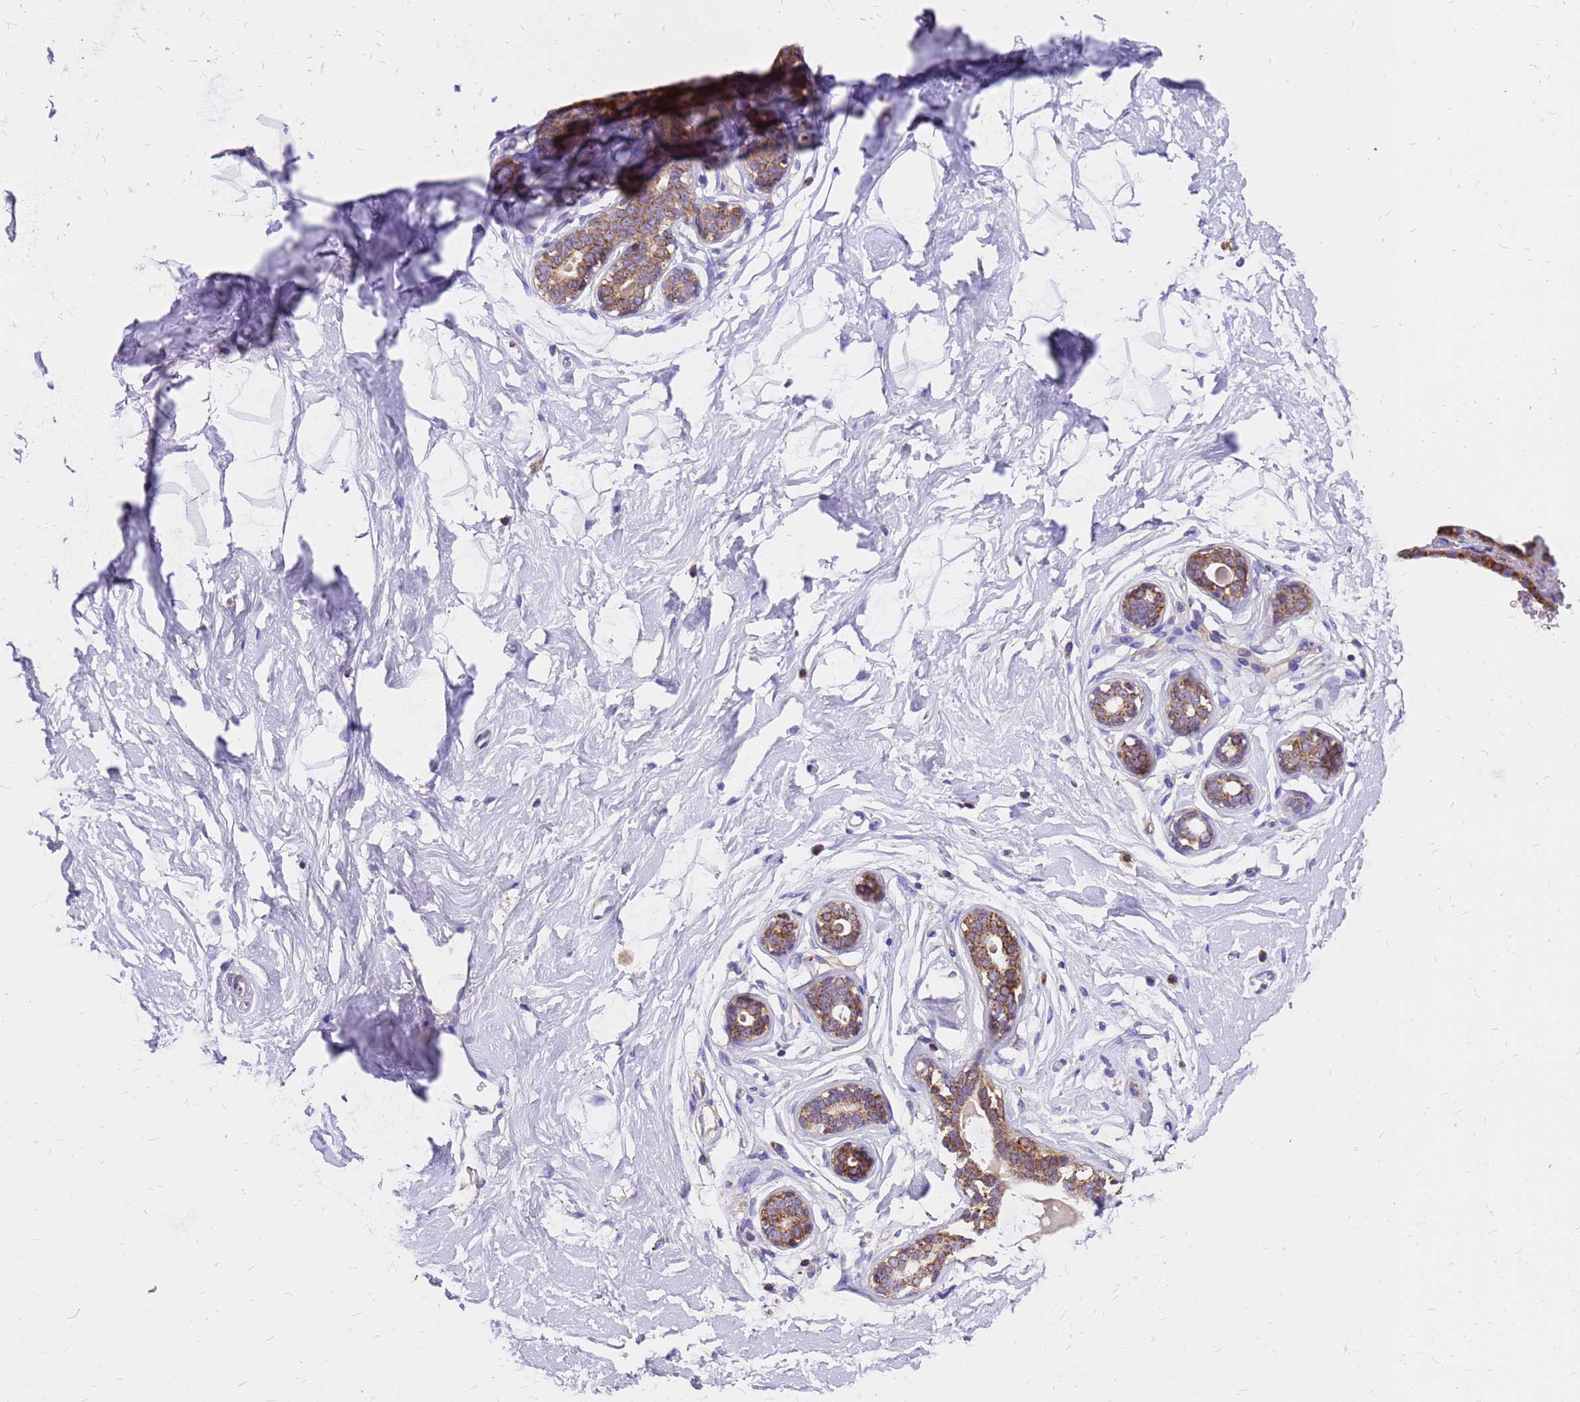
{"staining": {"intensity": "negative", "quantity": "none", "location": "none"}, "tissue": "breast", "cell_type": "Adipocytes", "image_type": "normal", "snomed": [{"axis": "morphology", "description": "Normal tissue, NOS"}, {"axis": "morphology", "description": "Adenoma, NOS"}, {"axis": "topography", "description": "Breast"}], "caption": "DAB immunohistochemical staining of benign human breast reveals no significant positivity in adipocytes.", "gene": "MRPS26", "patient": {"sex": "female", "age": 23}}